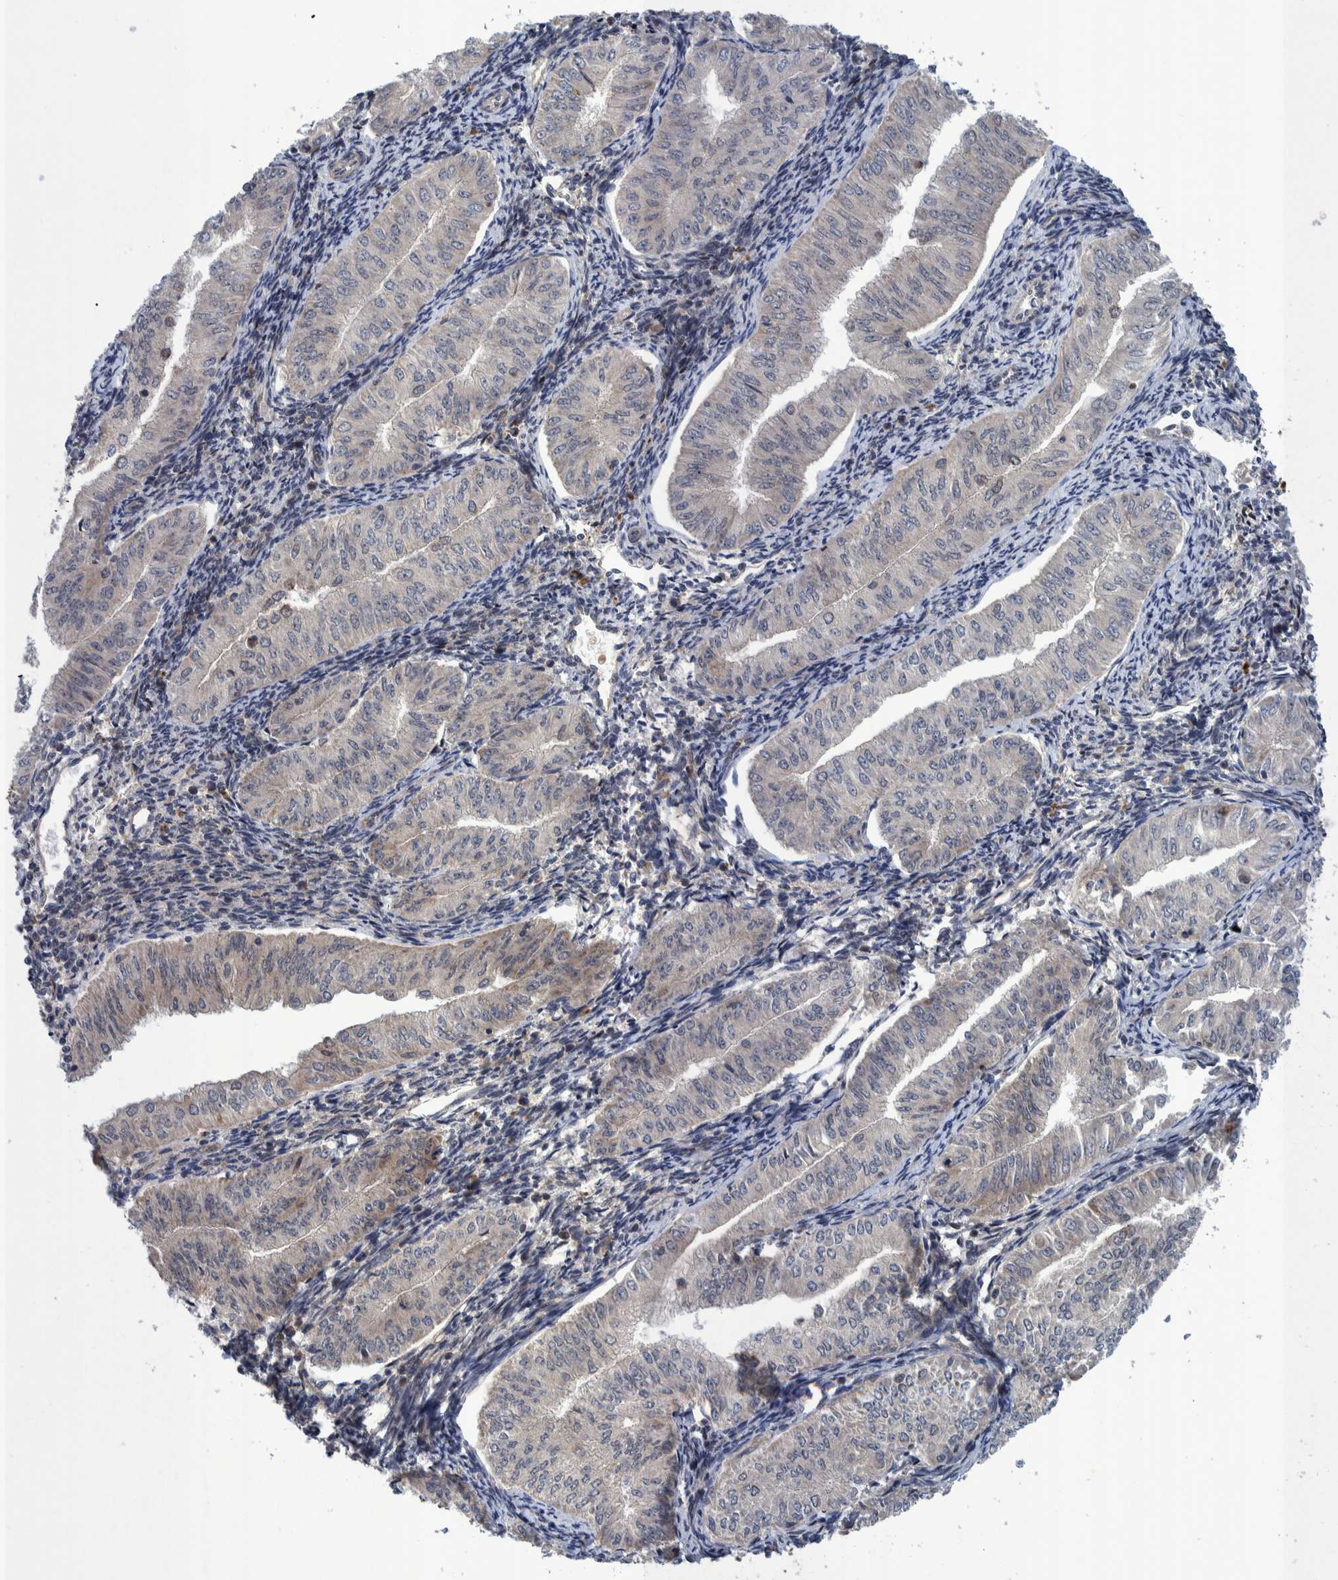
{"staining": {"intensity": "weak", "quantity": "<25%", "location": "cytoplasmic/membranous"}, "tissue": "endometrial cancer", "cell_type": "Tumor cells", "image_type": "cancer", "snomed": [{"axis": "morphology", "description": "Normal tissue, NOS"}, {"axis": "morphology", "description": "Adenocarcinoma, NOS"}, {"axis": "topography", "description": "Endometrium"}], "caption": "This is an immunohistochemistry micrograph of human endometrial cancer (adenocarcinoma). There is no staining in tumor cells.", "gene": "MRPS7", "patient": {"sex": "female", "age": 53}}